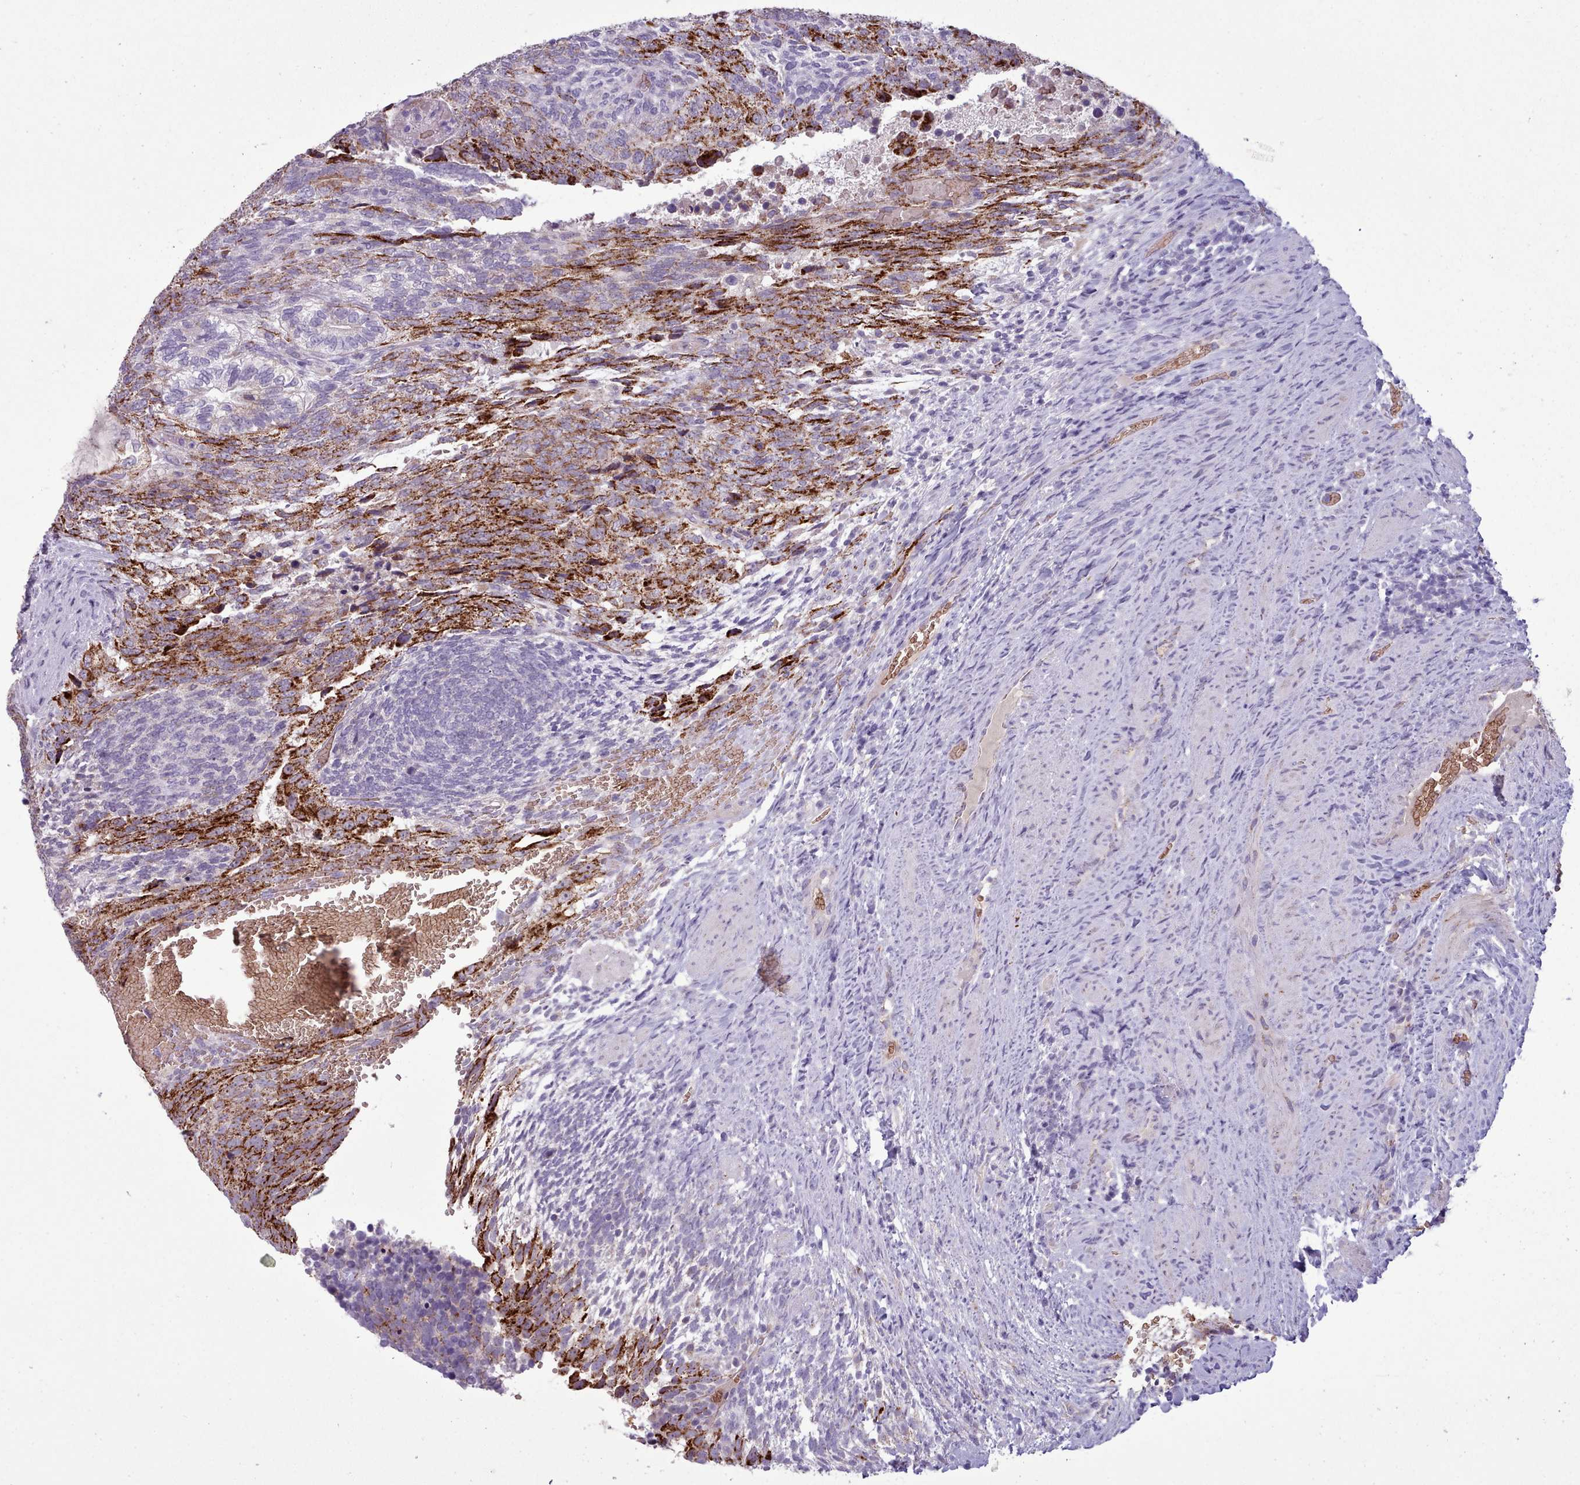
{"staining": {"intensity": "moderate", "quantity": "25%-75%", "location": "cytoplasmic/membranous"}, "tissue": "testis cancer", "cell_type": "Tumor cells", "image_type": "cancer", "snomed": [{"axis": "morphology", "description": "Carcinoma, Embryonal, NOS"}, {"axis": "topography", "description": "Testis"}], "caption": "There is medium levels of moderate cytoplasmic/membranous staining in tumor cells of testis embryonal carcinoma, as demonstrated by immunohistochemical staining (brown color).", "gene": "AK4", "patient": {"sex": "male", "age": 23}}